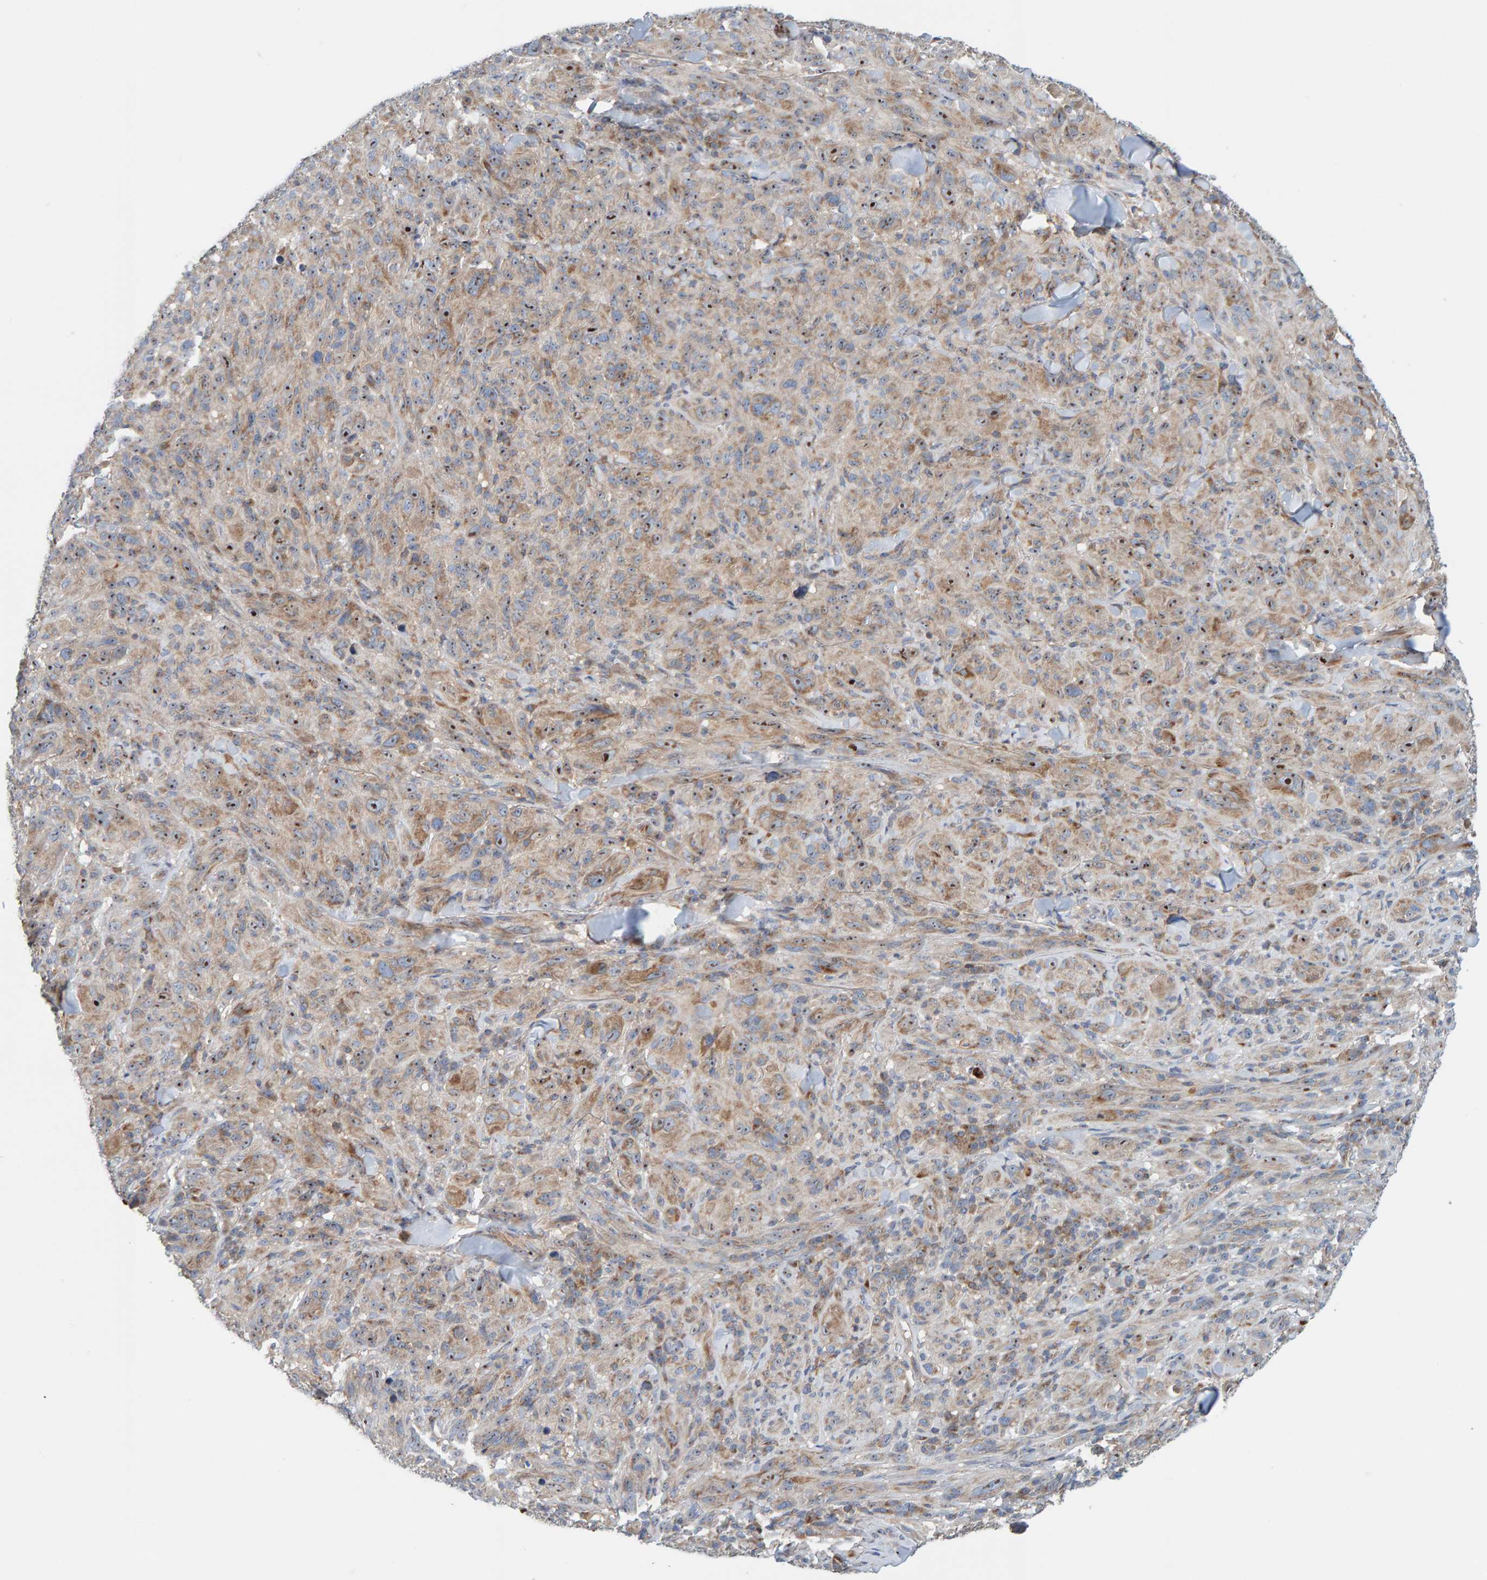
{"staining": {"intensity": "weak", "quantity": ">75%", "location": "cytoplasmic/membranous,nuclear"}, "tissue": "melanoma", "cell_type": "Tumor cells", "image_type": "cancer", "snomed": [{"axis": "morphology", "description": "Malignant melanoma, NOS"}, {"axis": "topography", "description": "Skin of head"}], "caption": "DAB immunohistochemical staining of melanoma displays weak cytoplasmic/membranous and nuclear protein expression in approximately >75% of tumor cells.", "gene": "CCM2", "patient": {"sex": "male", "age": 96}}